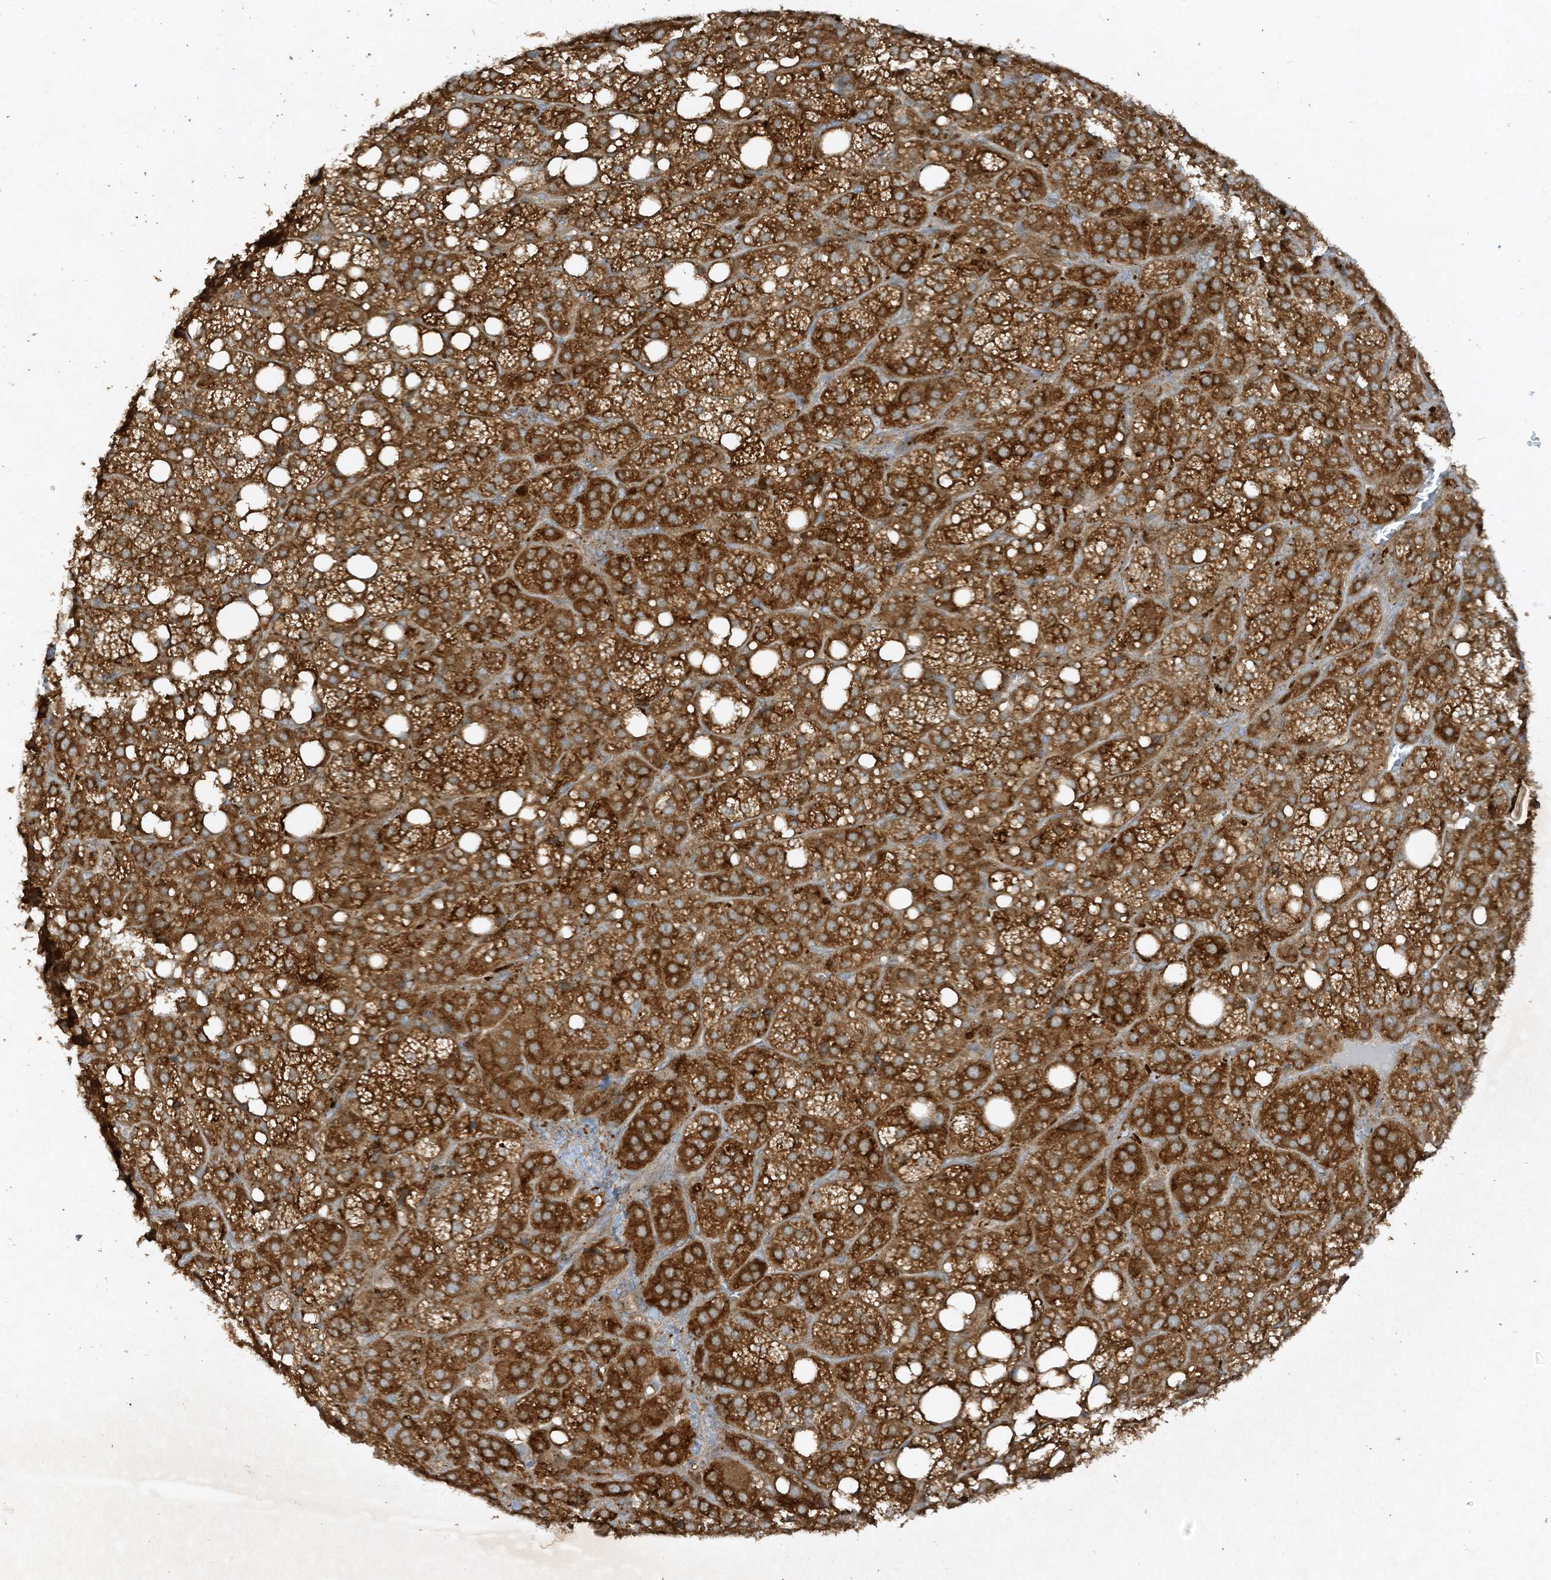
{"staining": {"intensity": "strong", "quantity": ">75%", "location": "cytoplasmic/membranous"}, "tissue": "adrenal gland", "cell_type": "Glandular cells", "image_type": "normal", "snomed": [{"axis": "morphology", "description": "Normal tissue, NOS"}, {"axis": "topography", "description": "Adrenal gland"}], "caption": "Immunohistochemical staining of unremarkable adrenal gland demonstrates high levels of strong cytoplasmic/membranous staining in approximately >75% of glandular cells. (Stains: DAB (3,3'-diaminobenzidine) in brown, nuclei in blue, Microscopy: brightfield microscopy at high magnification).", "gene": "LDAH", "patient": {"sex": "female", "age": 59}}